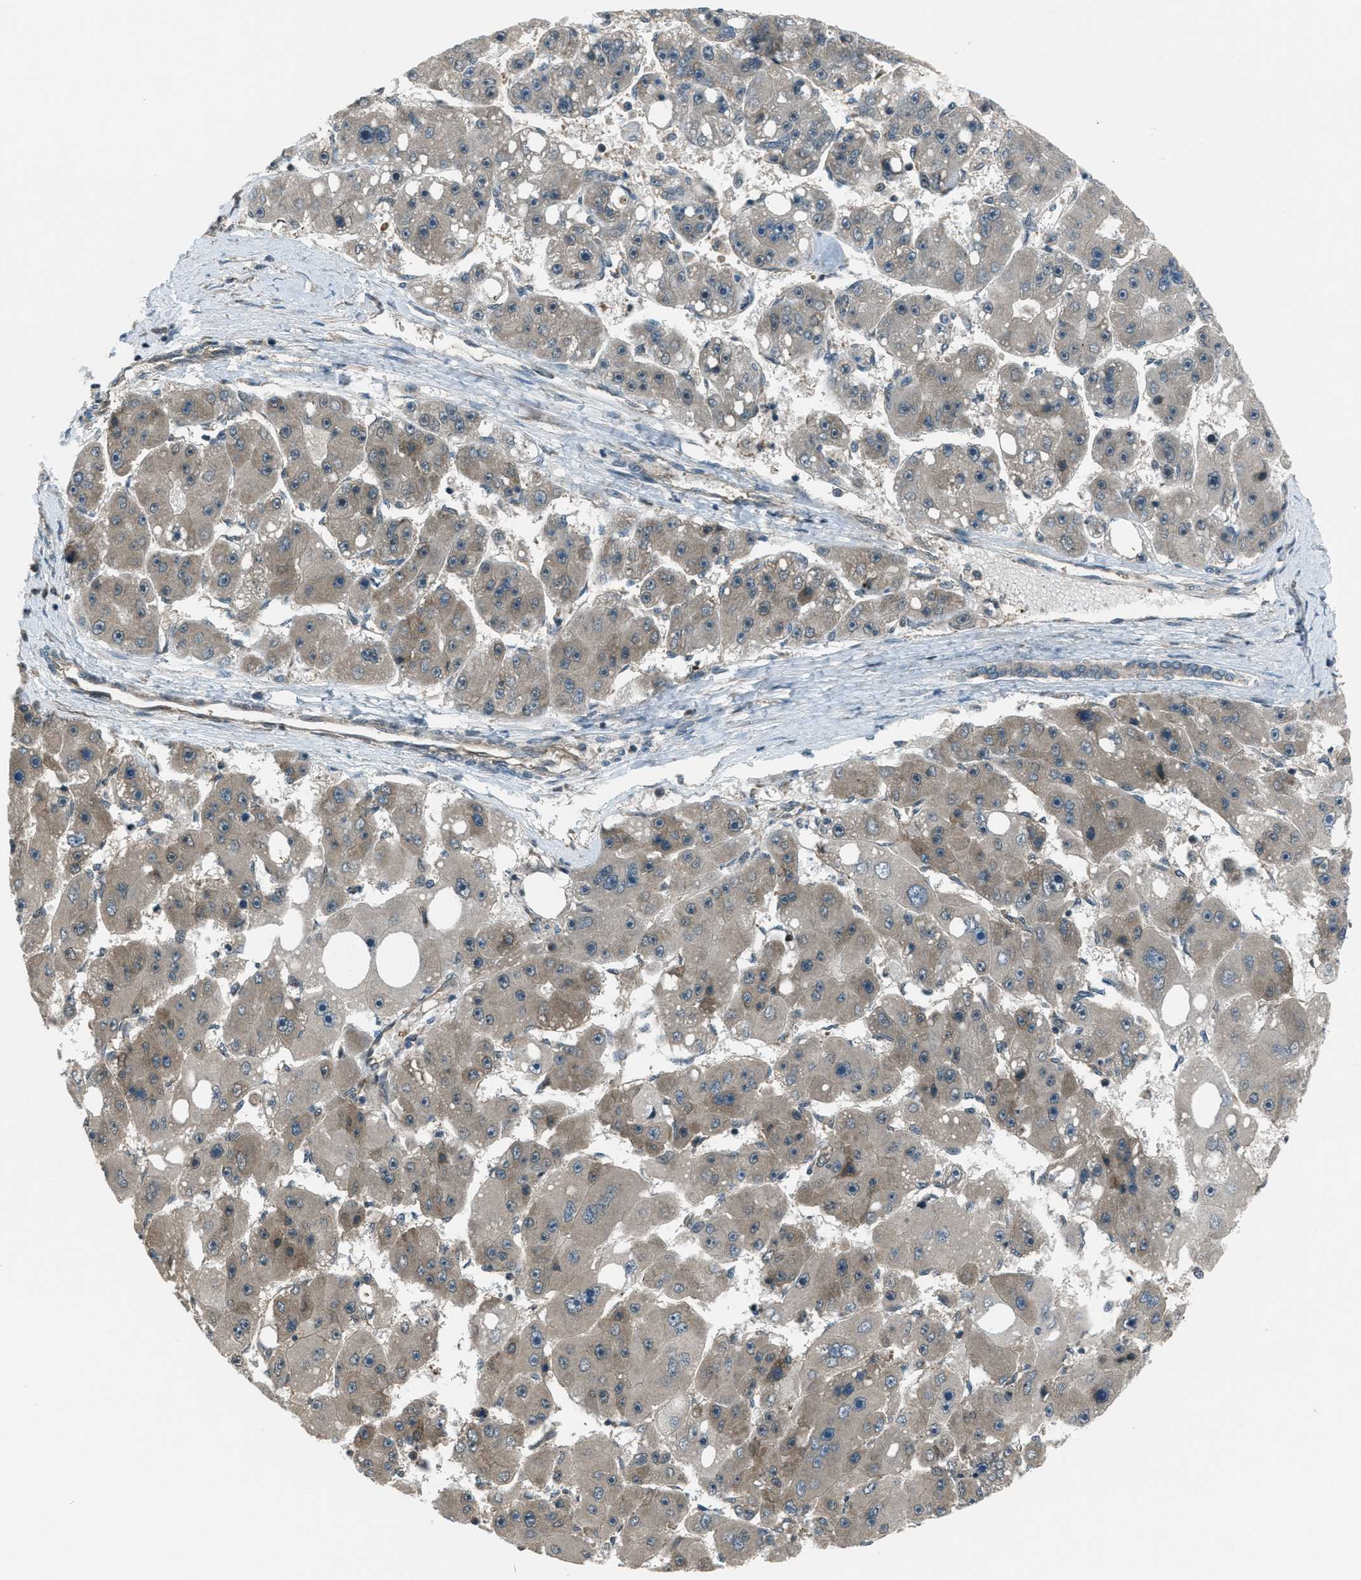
{"staining": {"intensity": "weak", "quantity": "<25%", "location": "cytoplasmic/membranous"}, "tissue": "liver cancer", "cell_type": "Tumor cells", "image_type": "cancer", "snomed": [{"axis": "morphology", "description": "Carcinoma, Hepatocellular, NOS"}, {"axis": "topography", "description": "Liver"}], "caption": "Immunohistochemical staining of liver cancer reveals no significant expression in tumor cells. (Immunohistochemistry, brightfield microscopy, high magnification).", "gene": "ASAP2", "patient": {"sex": "female", "age": 61}}